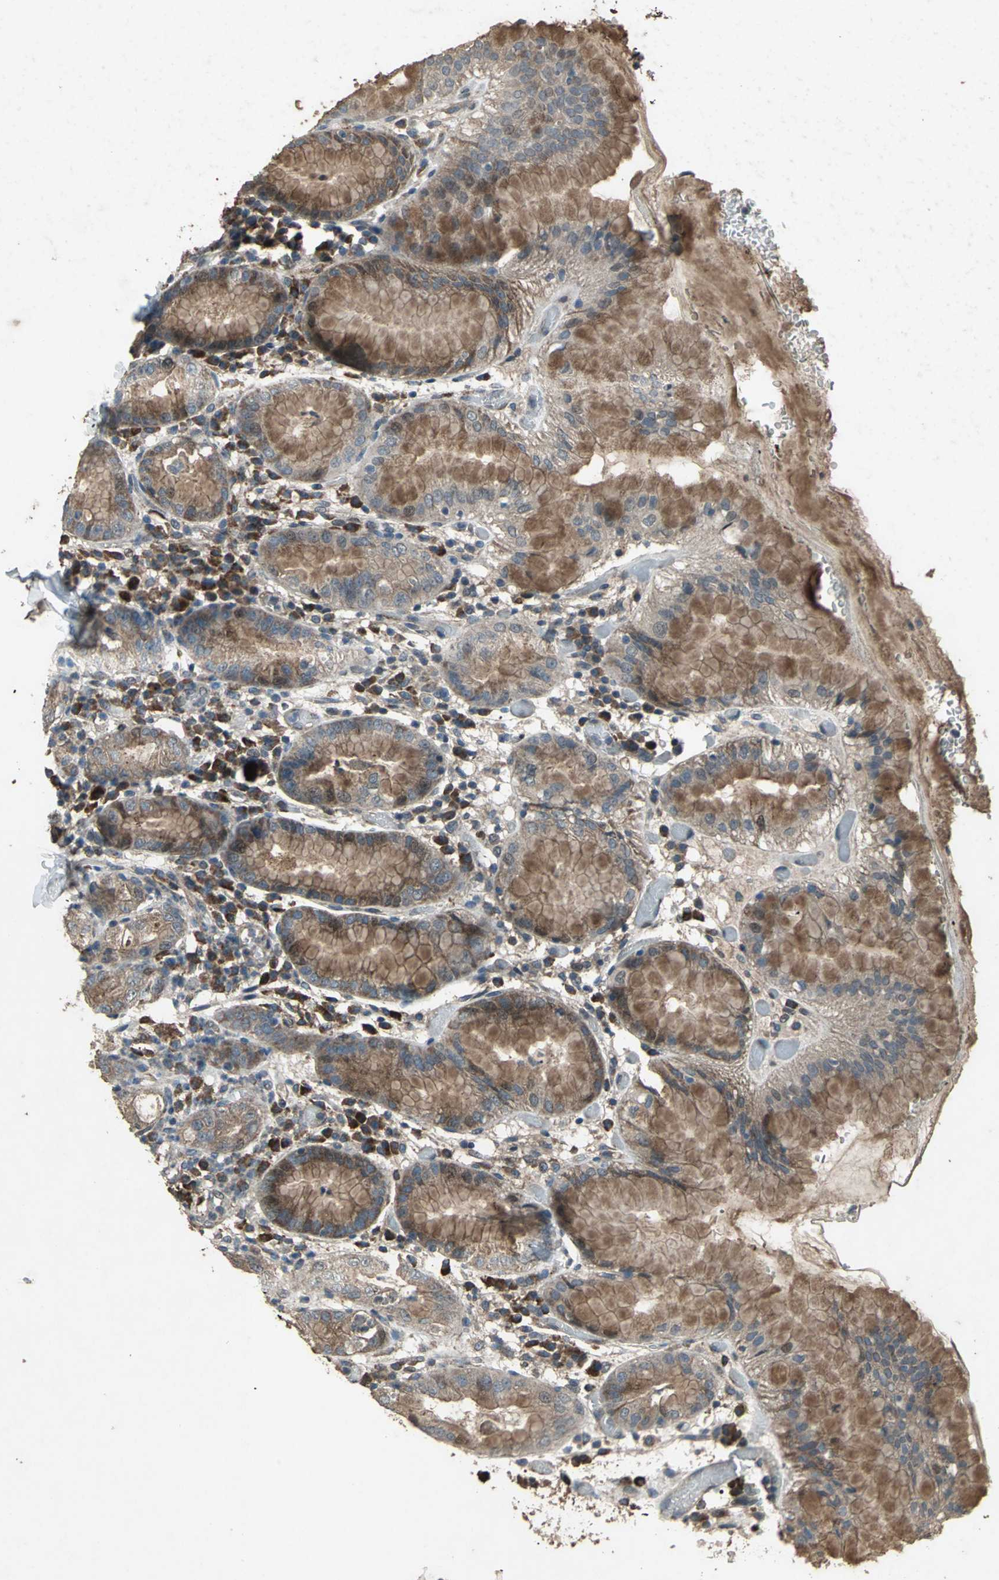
{"staining": {"intensity": "moderate", "quantity": ">75%", "location": "cytoplasmic/membranous"}, "tissue": "stomach", "cell_type": "Glandular cells", "image_type": "normal", "snomed": [{"axis": "morphology", "description": "Normal tissue, NOS"}, {"axis": "topography", "description": "Stomach"}, {"axis": "topography", "description": "Stomach, lower"}], "caption": "Immunohistochemical staining of normal stomach demonstrates medium levels of moderate cytoplasmic/membranous staining in about >75% of glandular cells.", "gene": "SEPTIN4", "patient": {"sex": "female", "age": 75}}